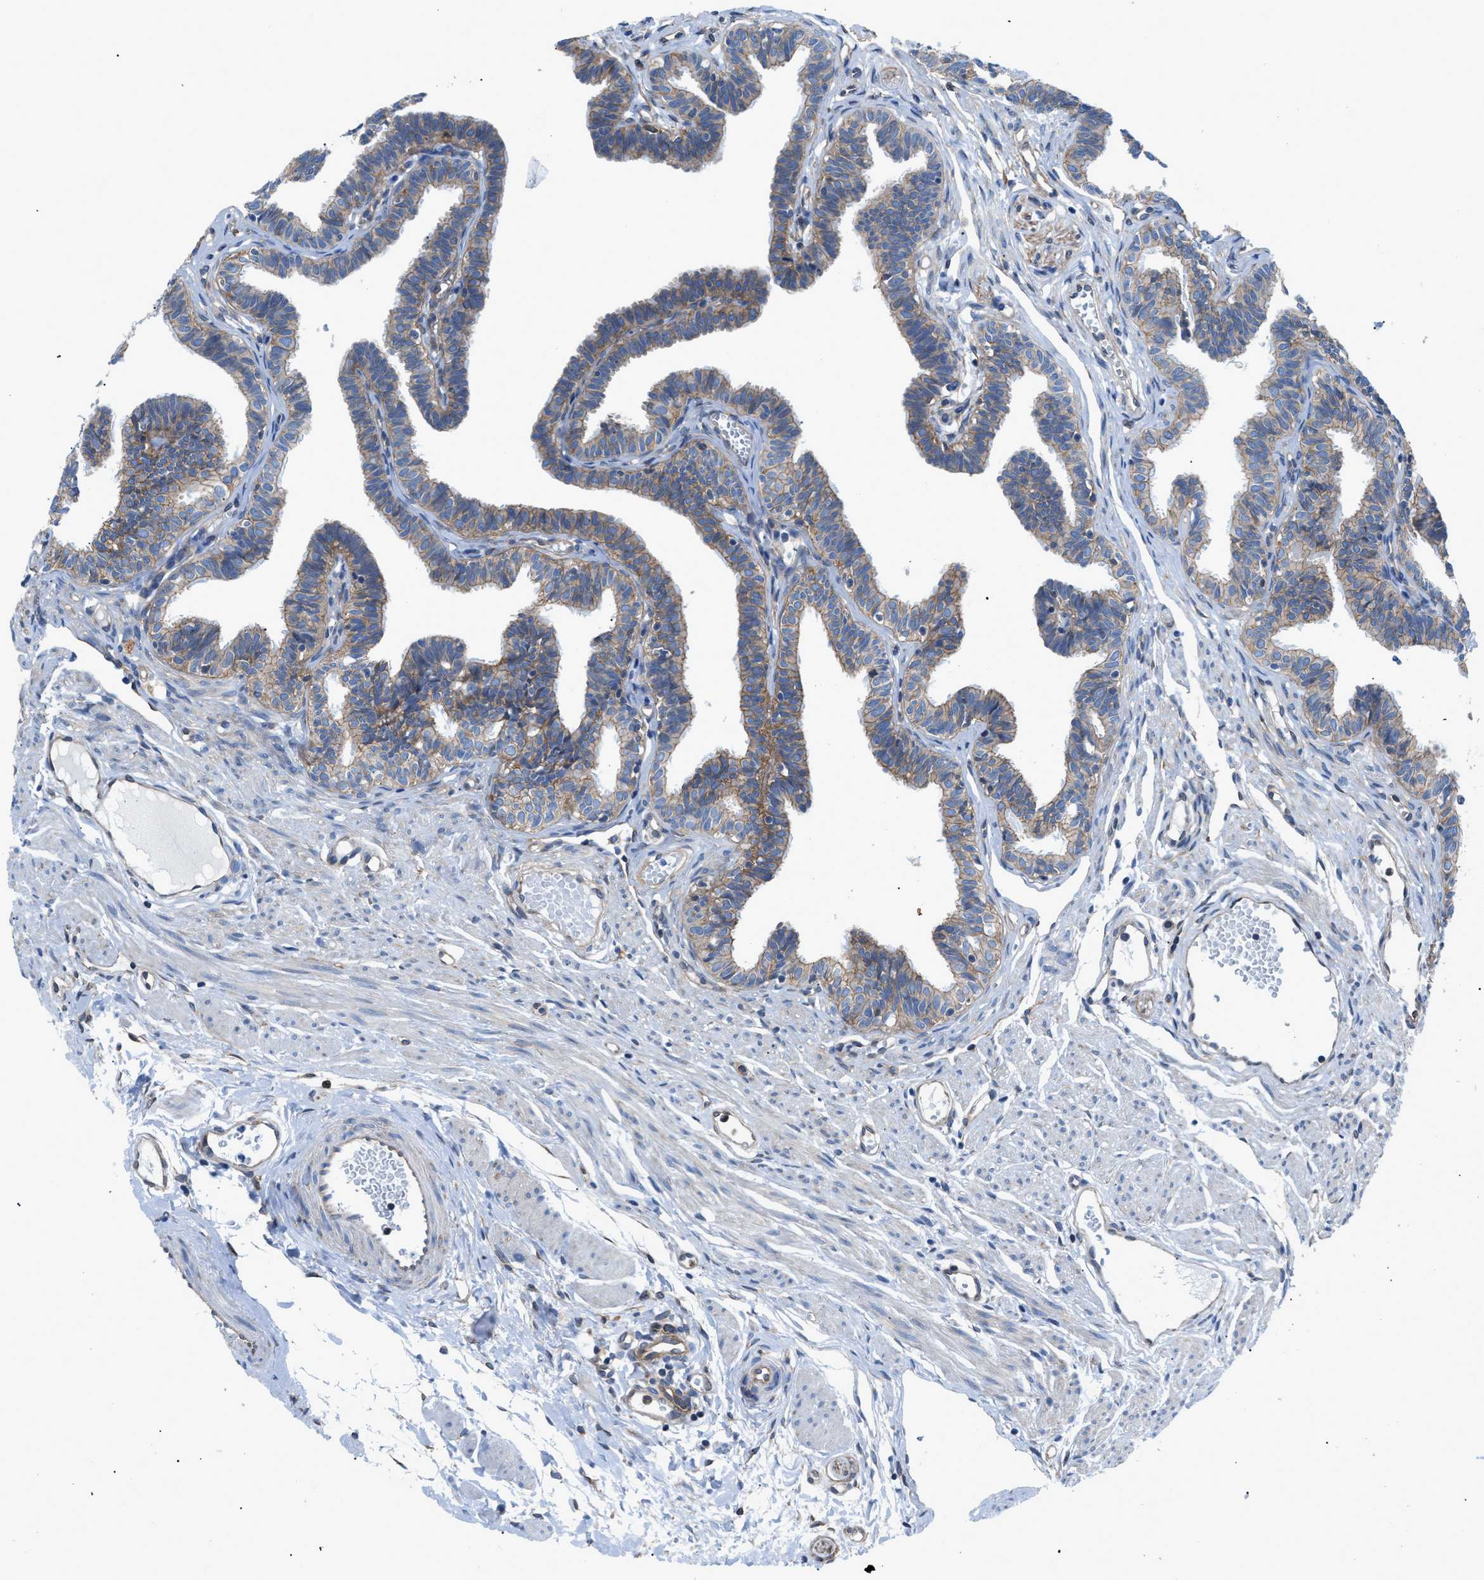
{"staining": {"intensity": "weak", "quantity": "25%-75%", "location": "cytoplasmic/membranous"}, "tissue": "fallopian tube", "cell_type": "Glandular cells", "image_type": "normal", "snomed": [{"axis": "morphology", "description": "Normal tissue, NOS"}, {"axis": "topography", "description": "Fallopian tube"}, {"axis": "topography", "description": "Ovary"}], "caption": "Protein expression analysis of normal fallopian tube exhibits weak cytoplasmic/membranous expression in approximately 25%-75% of glandular cells.", "gene": "DMAC1", "patient": {"sex": "female", "age": 23}}